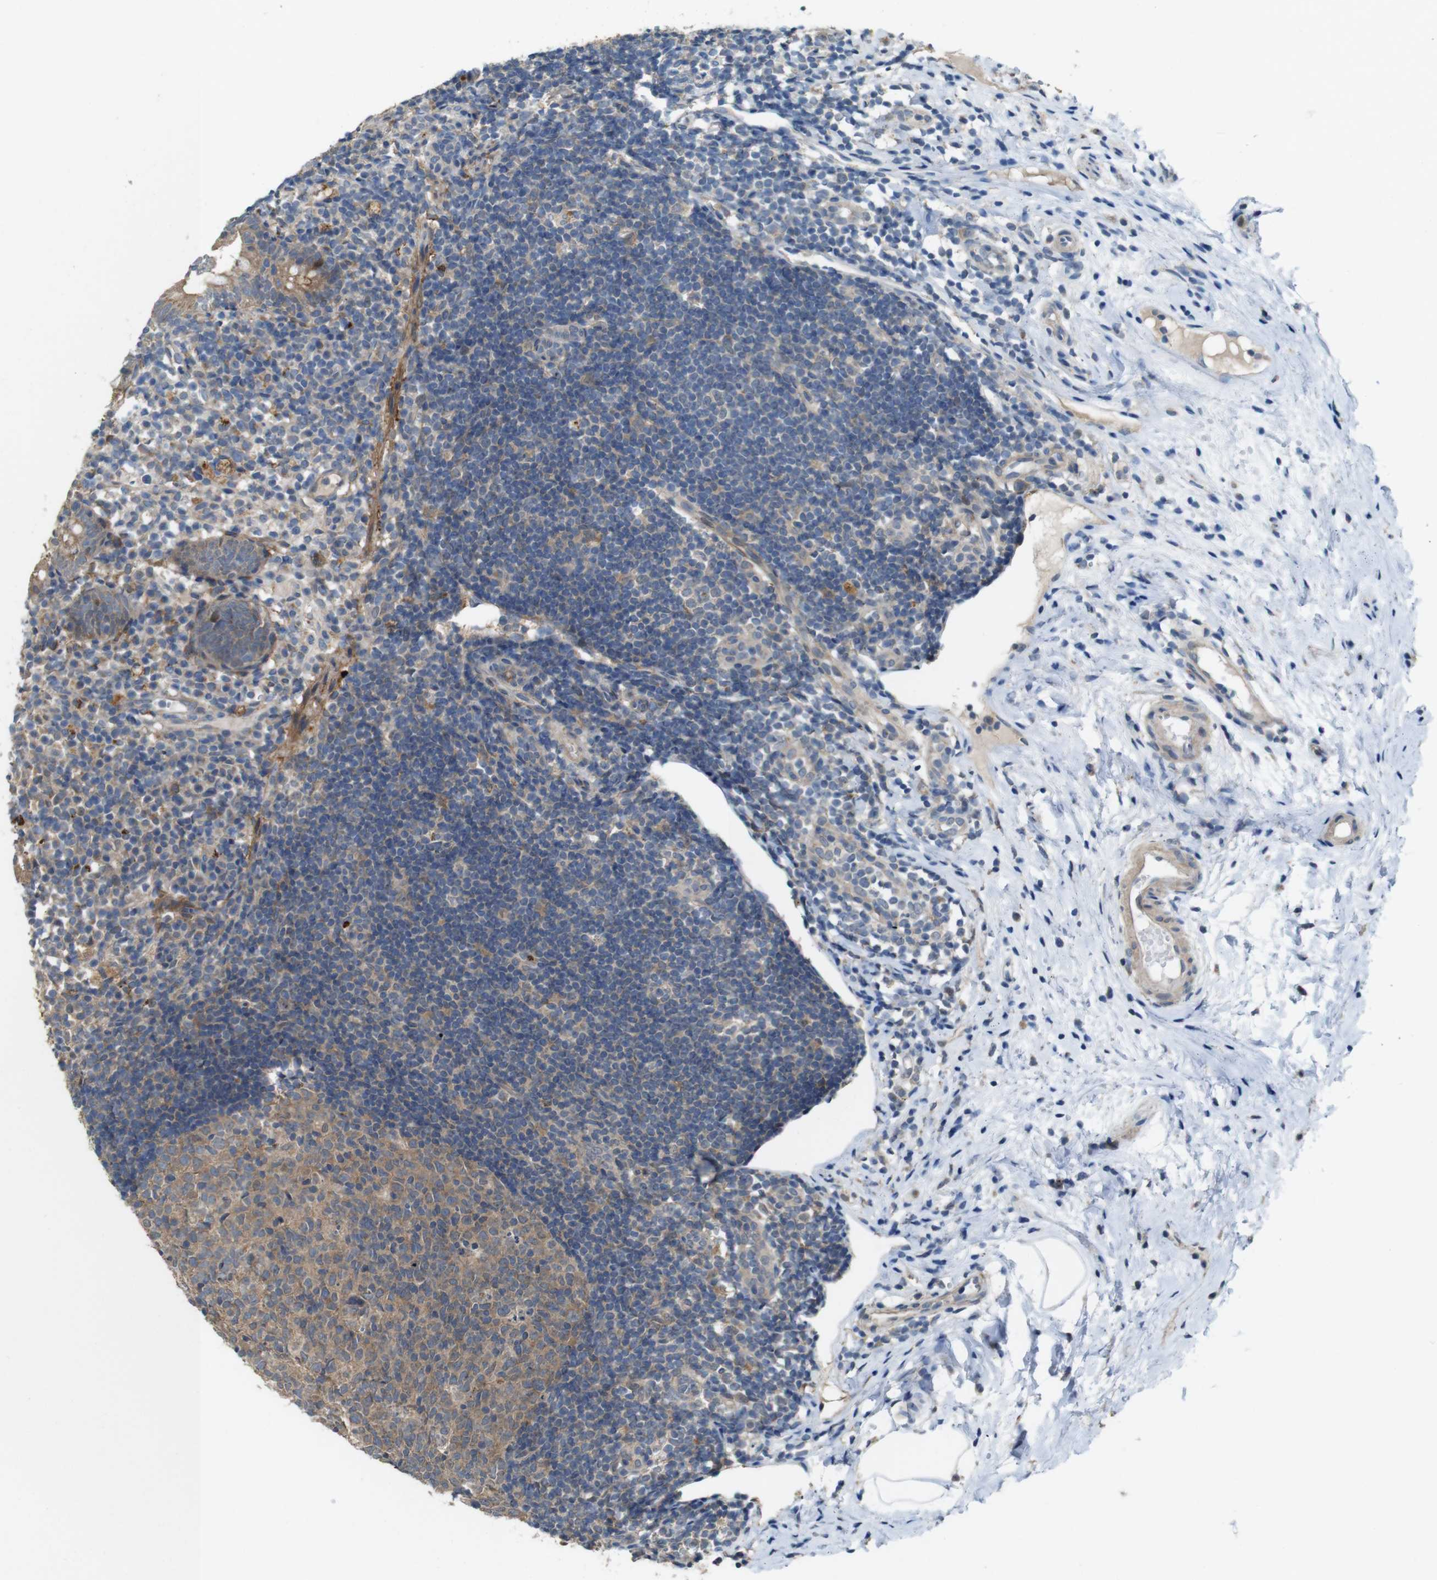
{"staining": {"intensity": "moderate", "quantity": ">75%", "location": "cytoplasmic/membranous"}, "tissue": "appendix", "cell_type": "Glandular cells", "image_type": "normal", "snomed": [{"axis": "morphology", "description": "Normal tissue, NOS"}, {"axis": "topography", "description": "Appendix"}], "caption": "DAB immunohistochemical staining of benign appendix demonstrates moderate cytoplasmic/membranous protein positivity in about >75% of glandular cells.", "gene": "CDC34", "patient": {"sex": "female", "age": 20}}